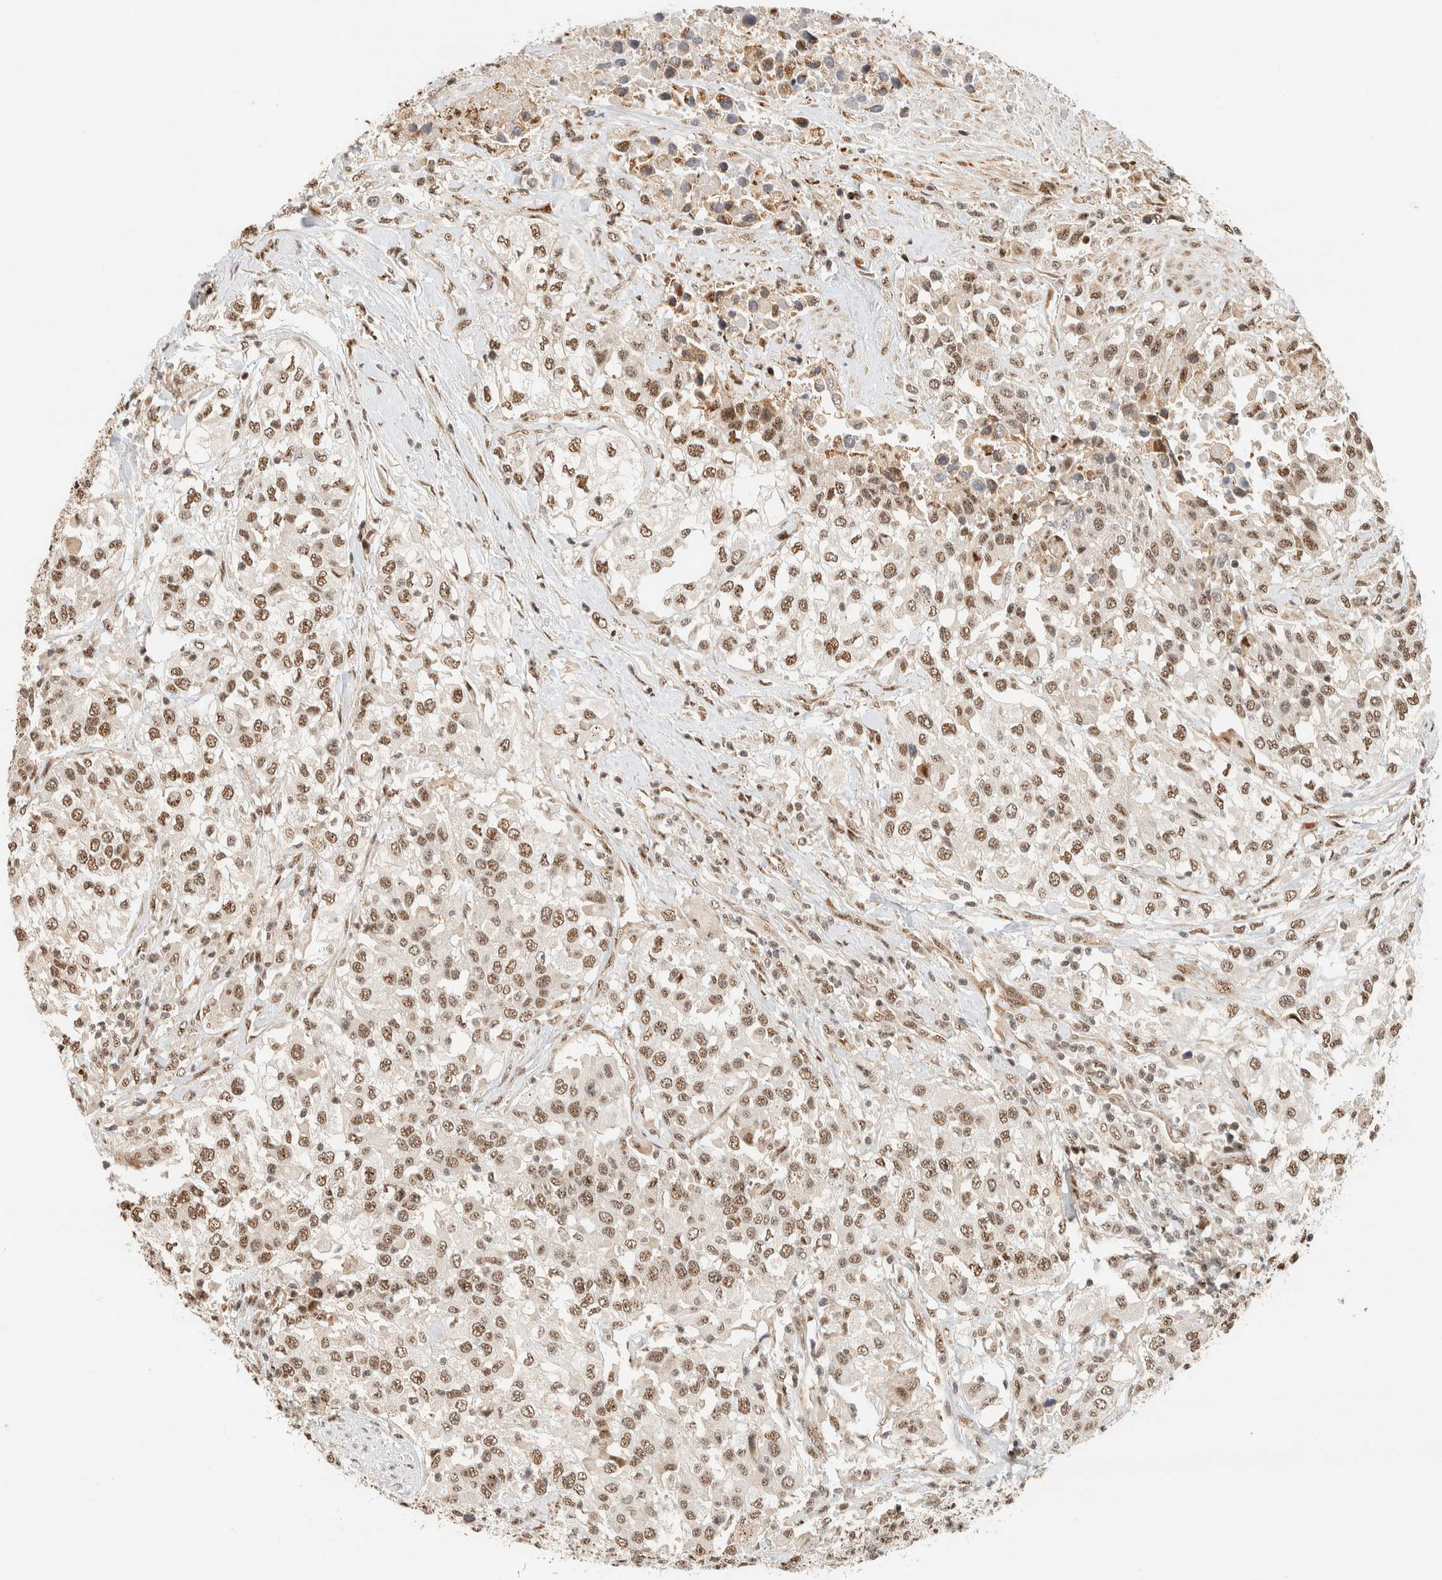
{"staining": {"intensity": "moderate", "quantity": ">75%", "location": "nuclear"}, "tissue": "urothelial cancer", "cell_type": "Tumor cells", "image_type": "cancer", "snomed": [{"axis": "morphology", "description": "Urothelial carcinoma, High grade"}, {"axis": "topography", "description": "Urinary bladder"}], "caption": "A medium amount of moderate nuclear positivity is present in about >75% of tumor cells in urothelial cancer tissue.", "gene": "SIK1", "patient": {"sex": "female", "age": 80}}